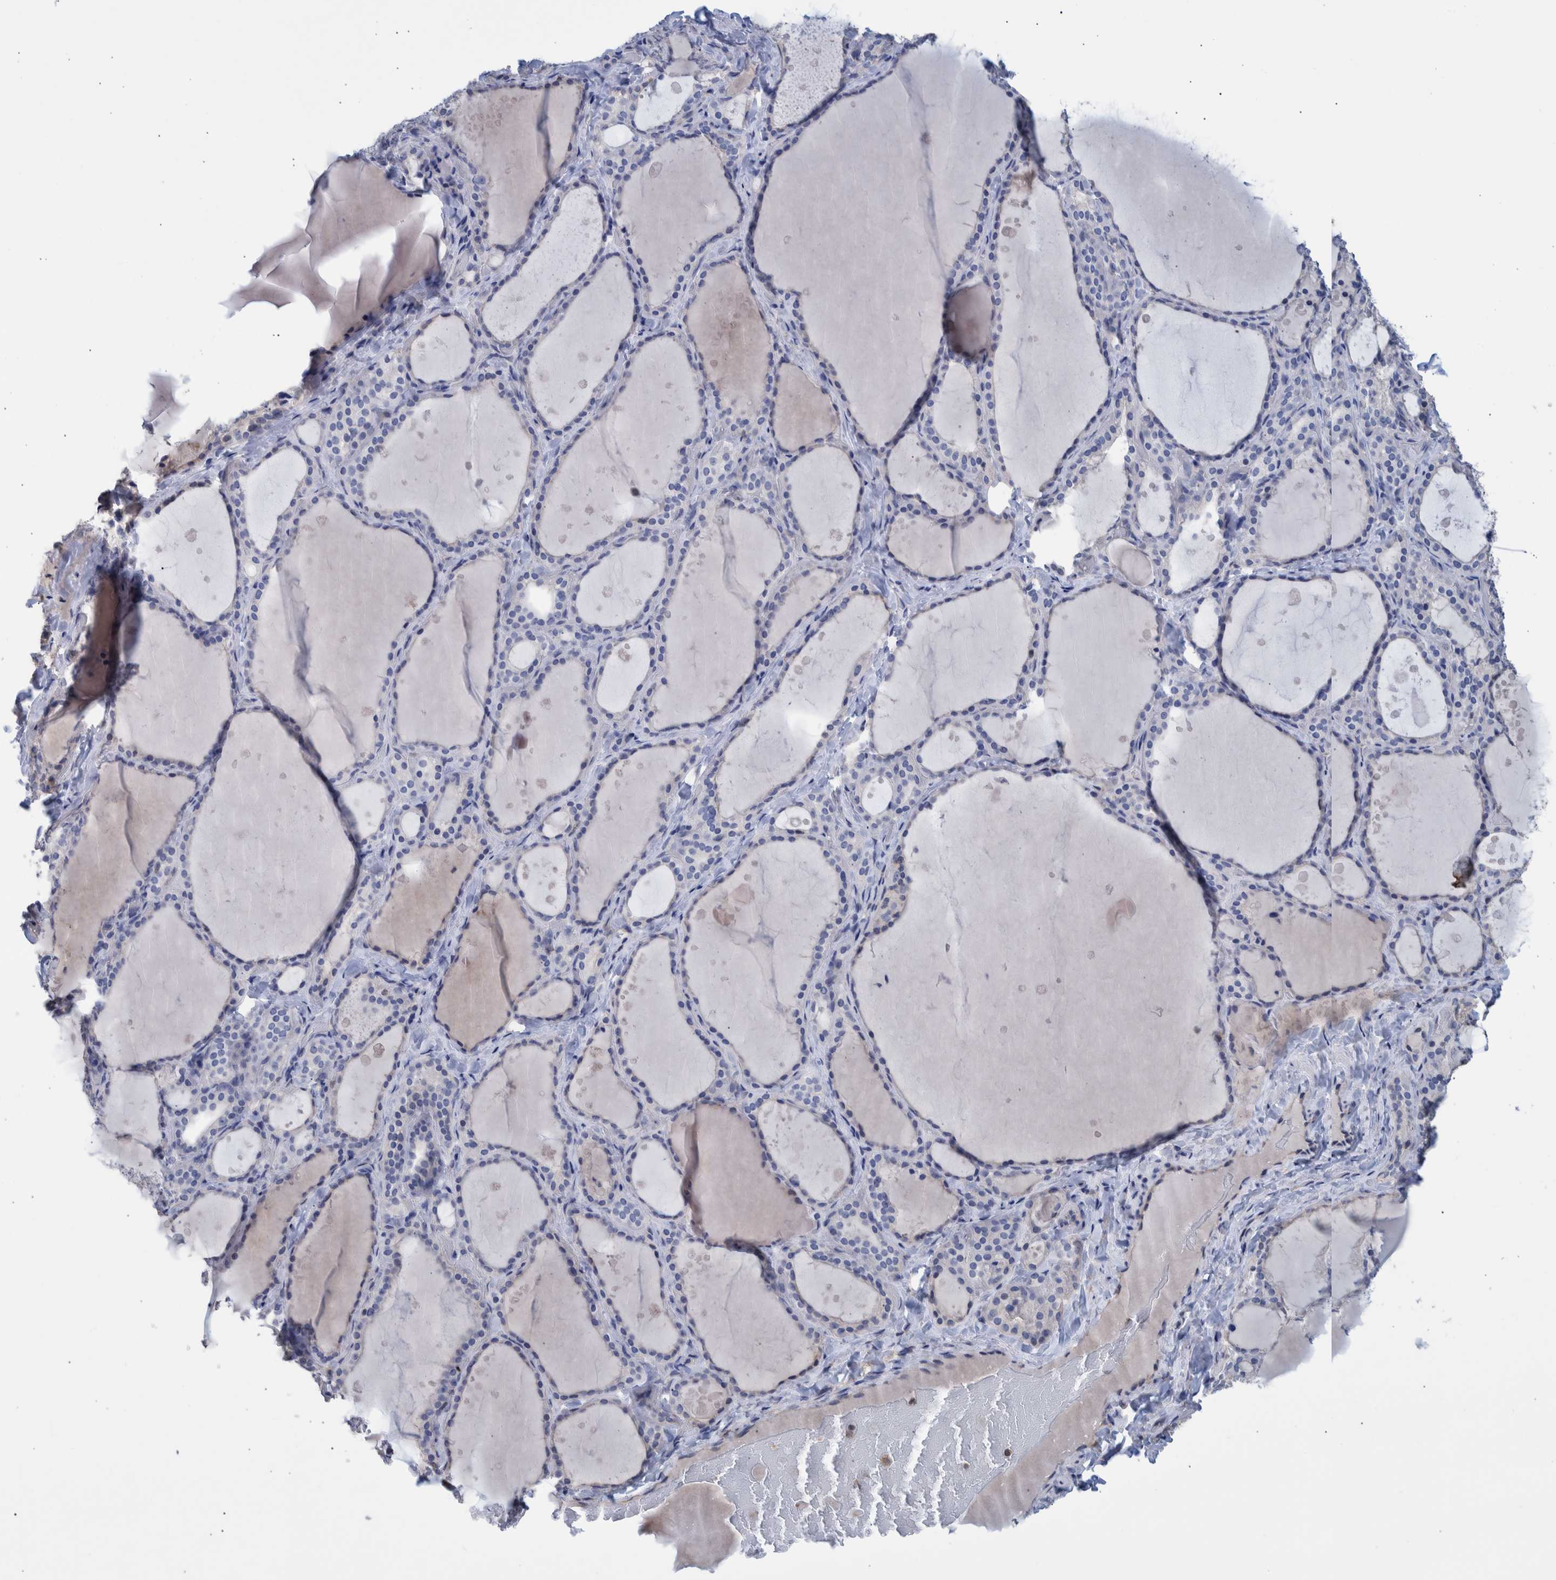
{"staining": {"intensity": "negative", "quantity": "none", "location": "none"}, "tissue": "thyroid gland", "cell_type": "Glandular cells", "image_type": "normal", "snomed": [{"axis": "morphology", "description": "Normal tissue, NOS"}, {"axis": "topography", "description": "Thyroid gland"}], "caption": "This is a image of immunohistochemistry (IHC) staining of normal thyroid gland, which shows no positivity in glandular cells.", "gene": "PPP3CC", "patient": {"sex": "female", "age": 44}}